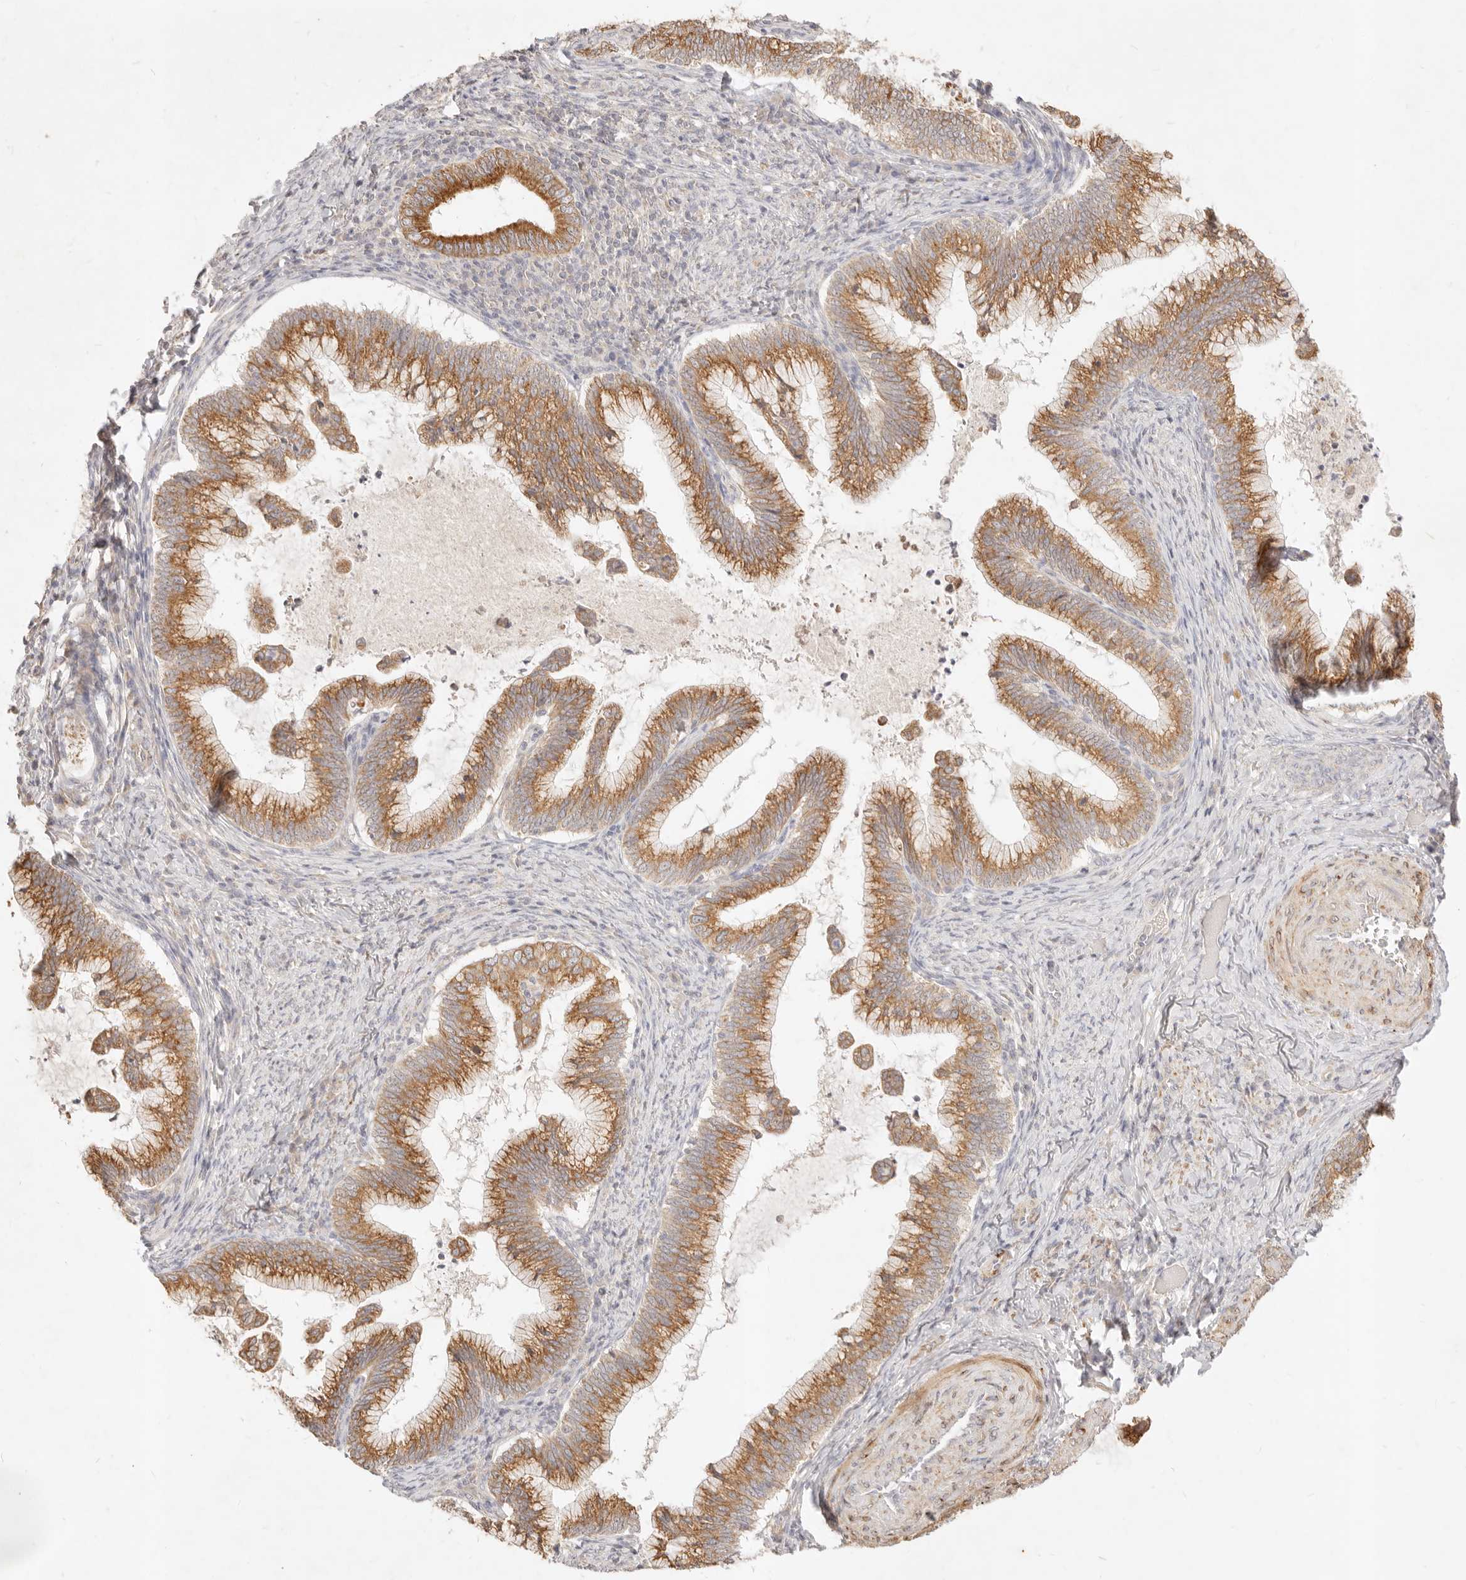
{"staining": {"intensity": "moderate", "quantity": ">75%", "location": "cytoplasmic/membranous"}, "tissue": "cervical cancer", "cell_type": "Tumor cells", "image_type": "cancer", "snomed": [{"axis": "morphology", "description": "Adenocarcinoma, NOS"}, {"axis": "topography", "description": "Cervix"}], "caption": "Protein staining of adenocarcinoma (cervical) tissue displays moderate cytoplasmic/membranous staining in approximately >75% of tumor cells.", "gene": "RUBCNL", "patient": {"sex": "female", "age": 36}}